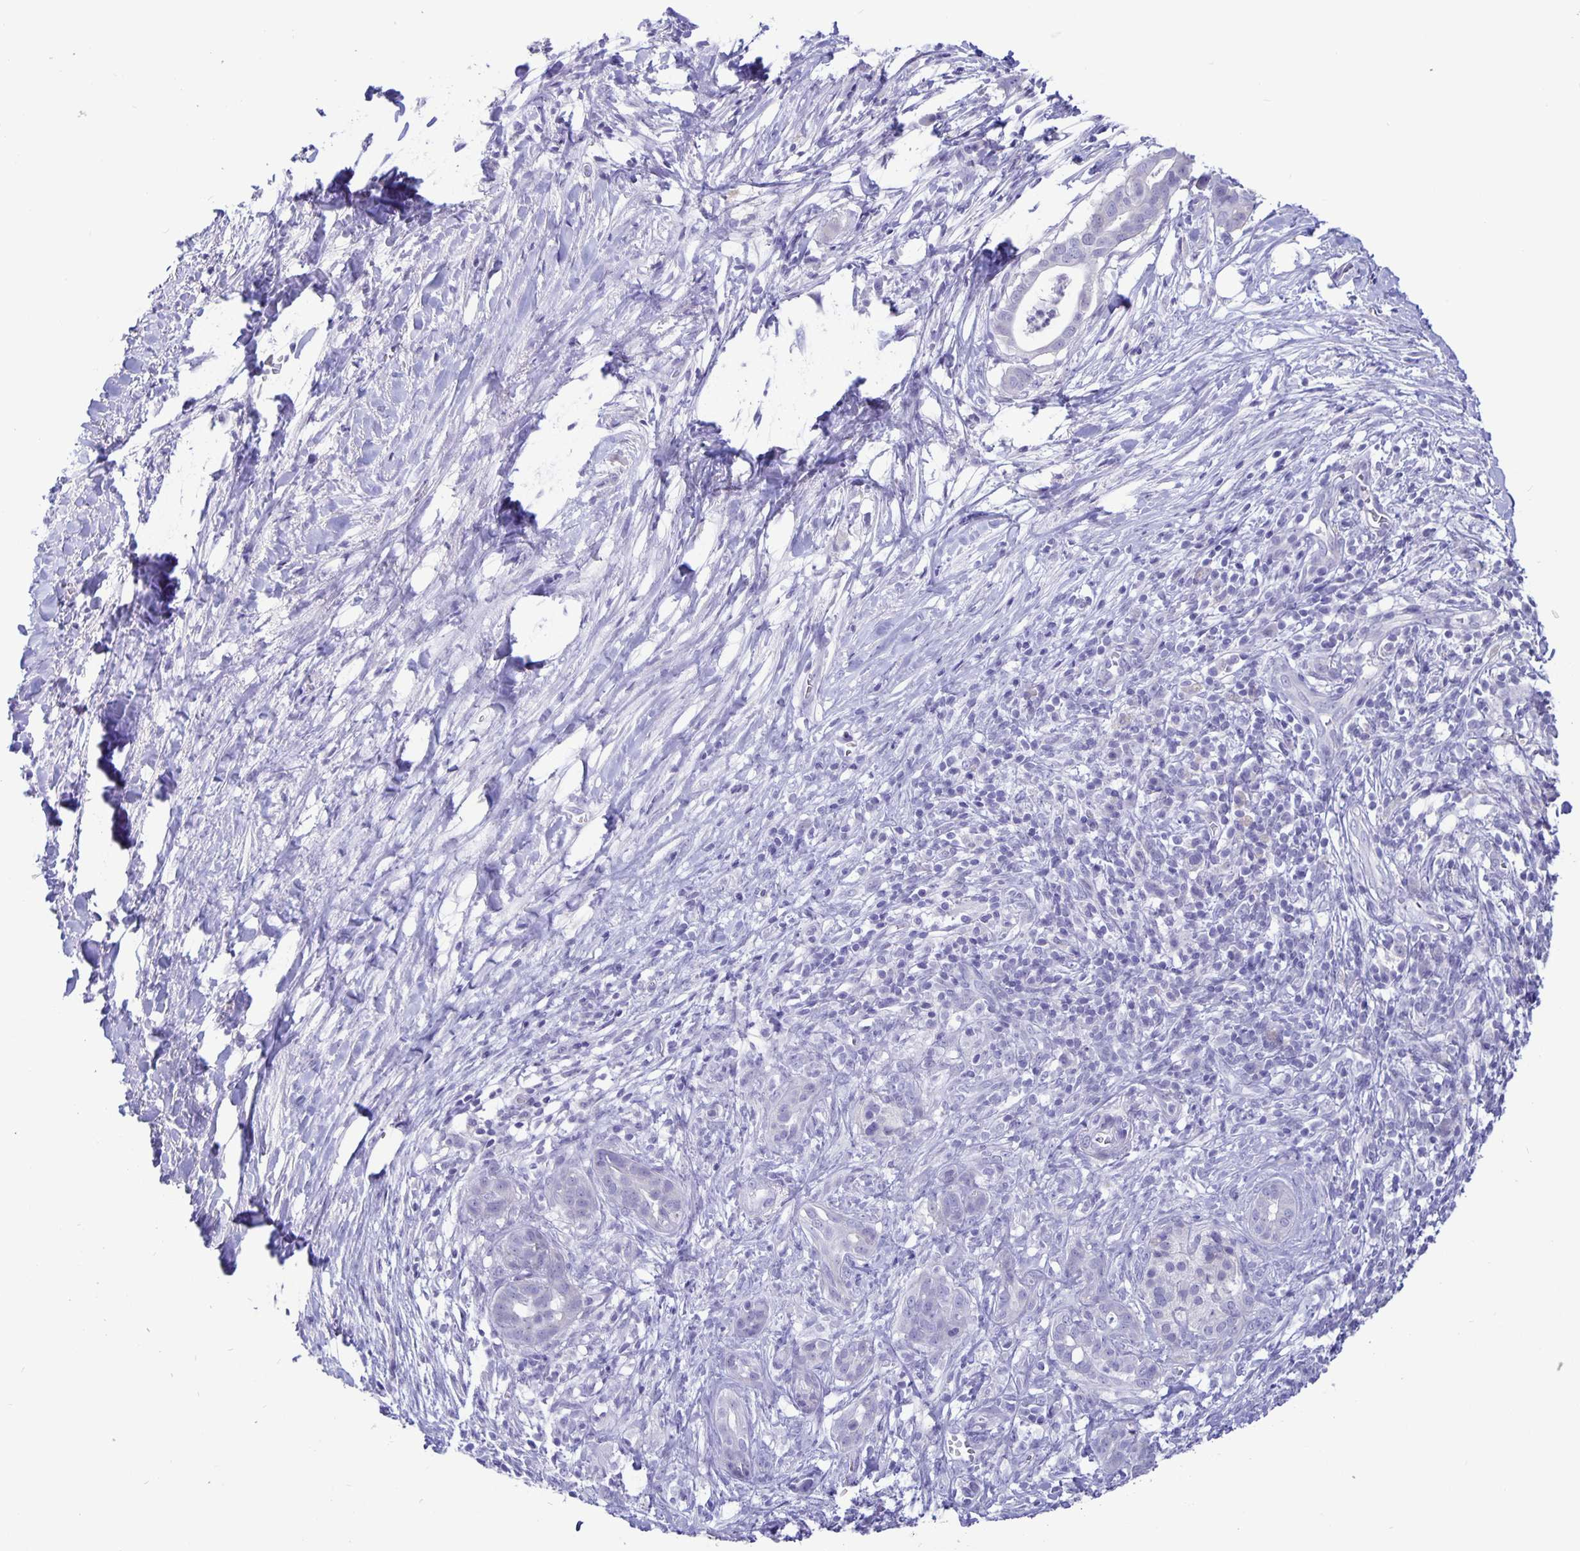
{"staining": {"intensity": "negative", "quantity": "none", "location": "none"}, "tissue": "pancreatic cancer", "cell_type": "Tumor cells", "image_type": "cancer", "snomed": [{"axis": "morphology", "description": "Adenocarcinoma, NOS"}, {"axis": "topography", "description": "Pancreas"}], "caption": "The immunohistochemistry micrograph has no significant positivity in tumor cells of adenocarcinoma (pancreatic) tissue.", "gene": "ERMN", "patient": {"sex": "male", "age": 61}}